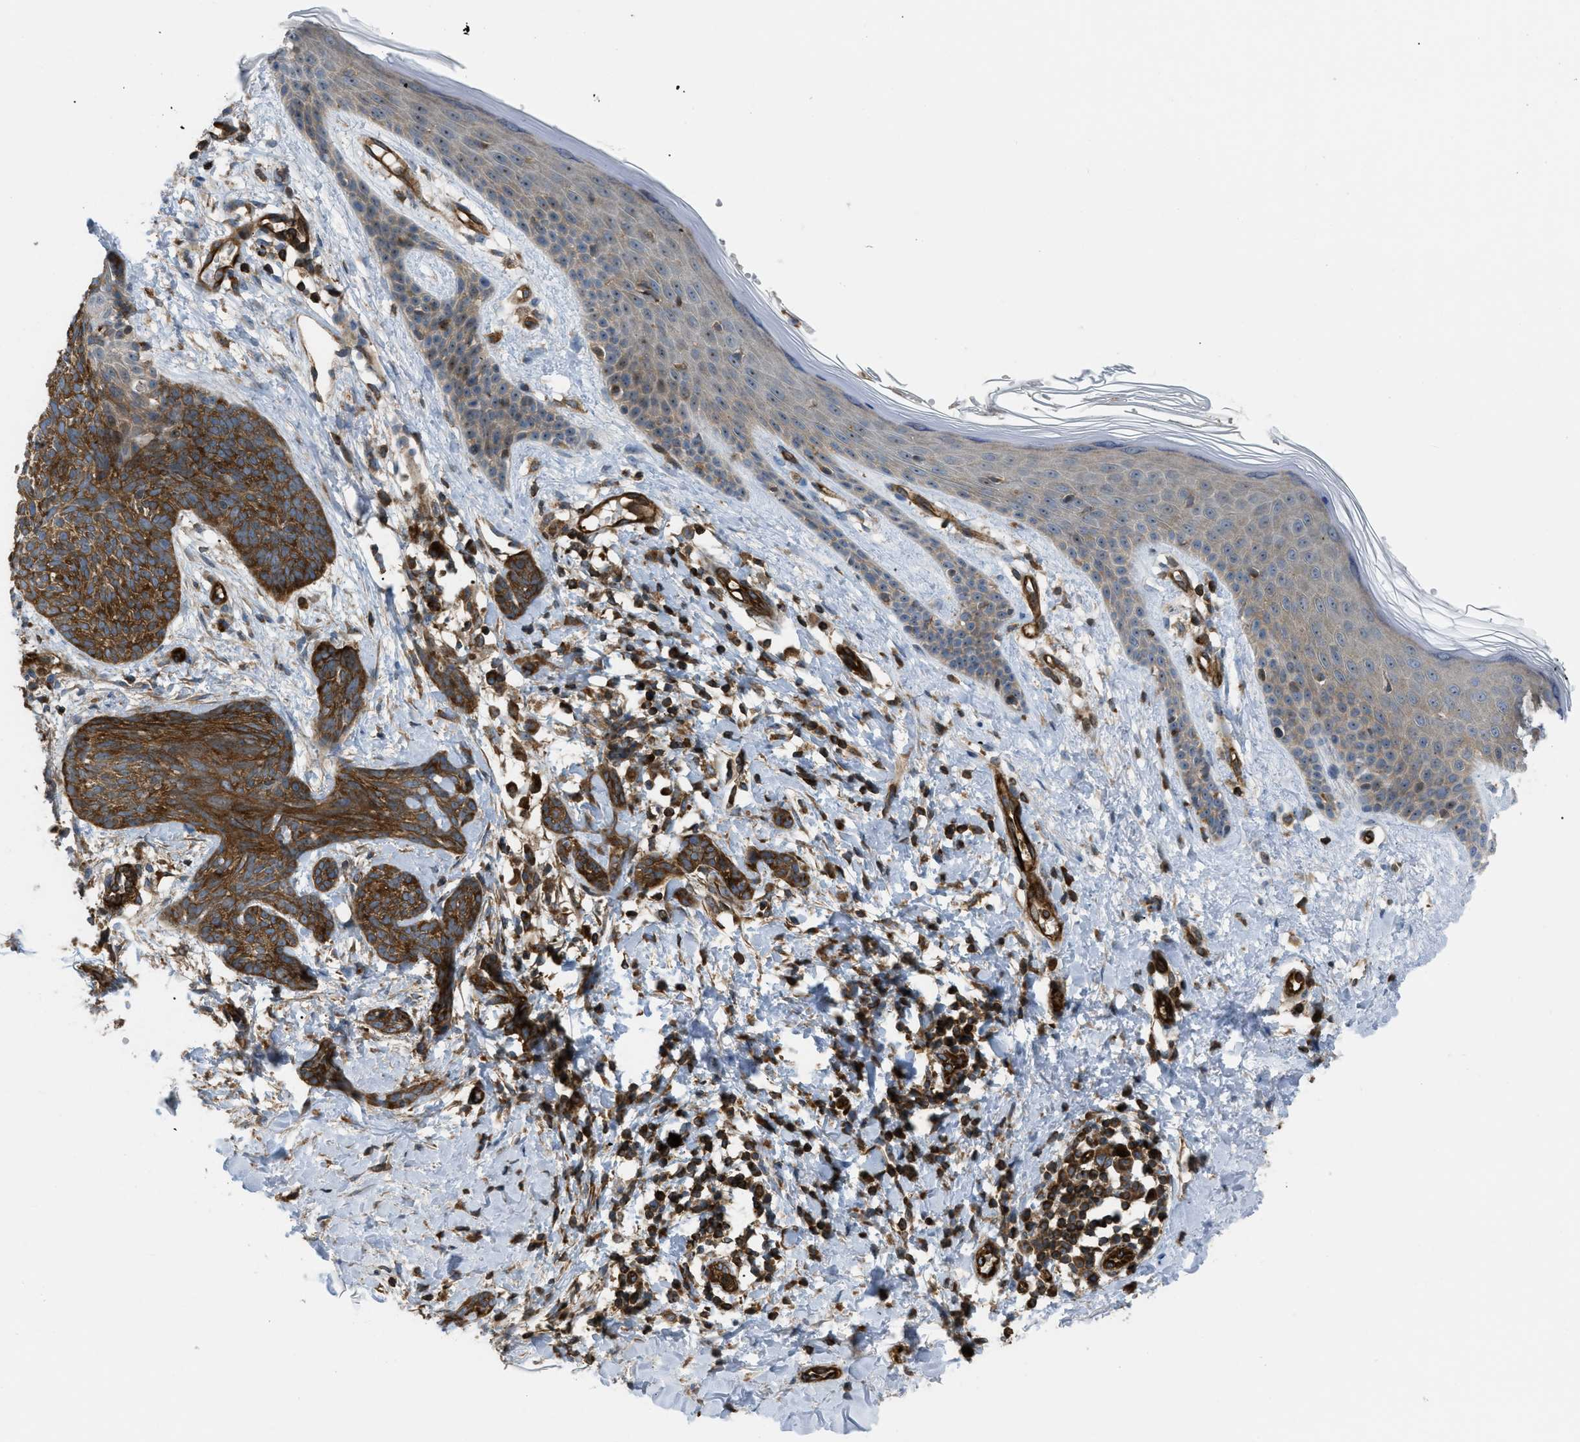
{"staining": {"intensity": "moderate", "quantity": ">75%", "location": "cytoplasmic/membranous"}, "tissue": "skin cancer", "cell_type": "Tumor cells", "image_type": "cancer", "snomed": [{"axis": "morphology", "description": "Basal cell carcinoma"}, {"axis": "topography", "description": "Skin"}], "caption": "Tumor cells display medium levels of moderate cytoplasmic/membranous expression in about >75% of cells in skin basal cell carcinoma. The protein of interest is stained brown, and the nuclei are stained in blue (DAB (3,3'-diaminobenzidine) IHC with brightfield microscopy, high magnification).", "gene": "ATP2A3", "patient": {"sex": "female", "age": 59}}